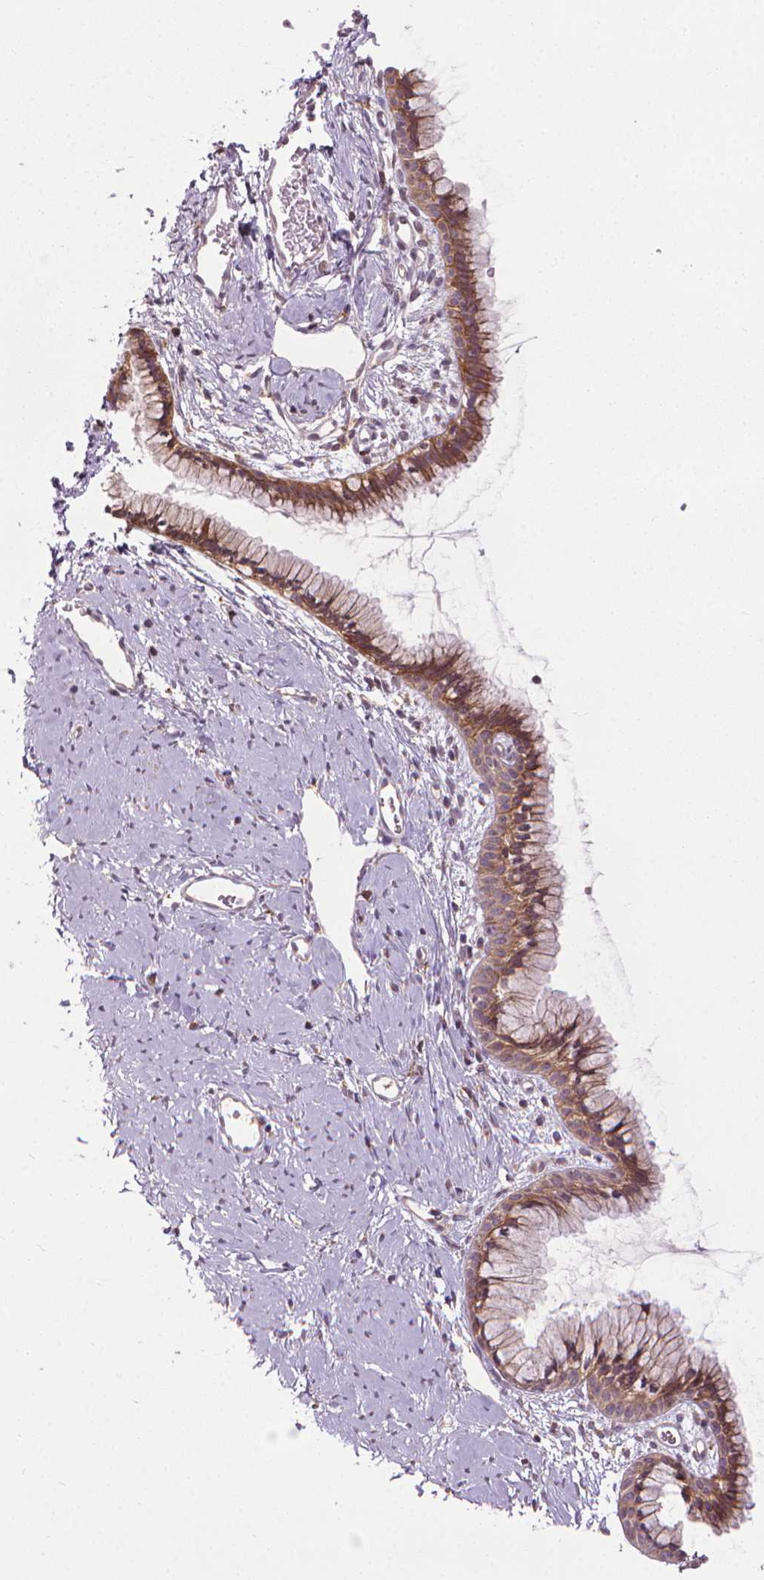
{"staining": {"intensity": "strong", "quantity": ">75%", "location": "cytoplasmic/membranous"}, "tissue": "cervix", "cell_type": "Glandular cells", "image_type": "normal", "snomed": [{"axis": "morphology", "description": "Normal tissue, NOS"}, {"axis": "topography", "description": "Cervix"}], "caption": "A histopathology image of human cervix stained for a protein exhibits strong cytoplasmic/membranous brown staining in glandular cells.", "gene": "PRAG1", "patient": {"sex": "female", "age": 40}}